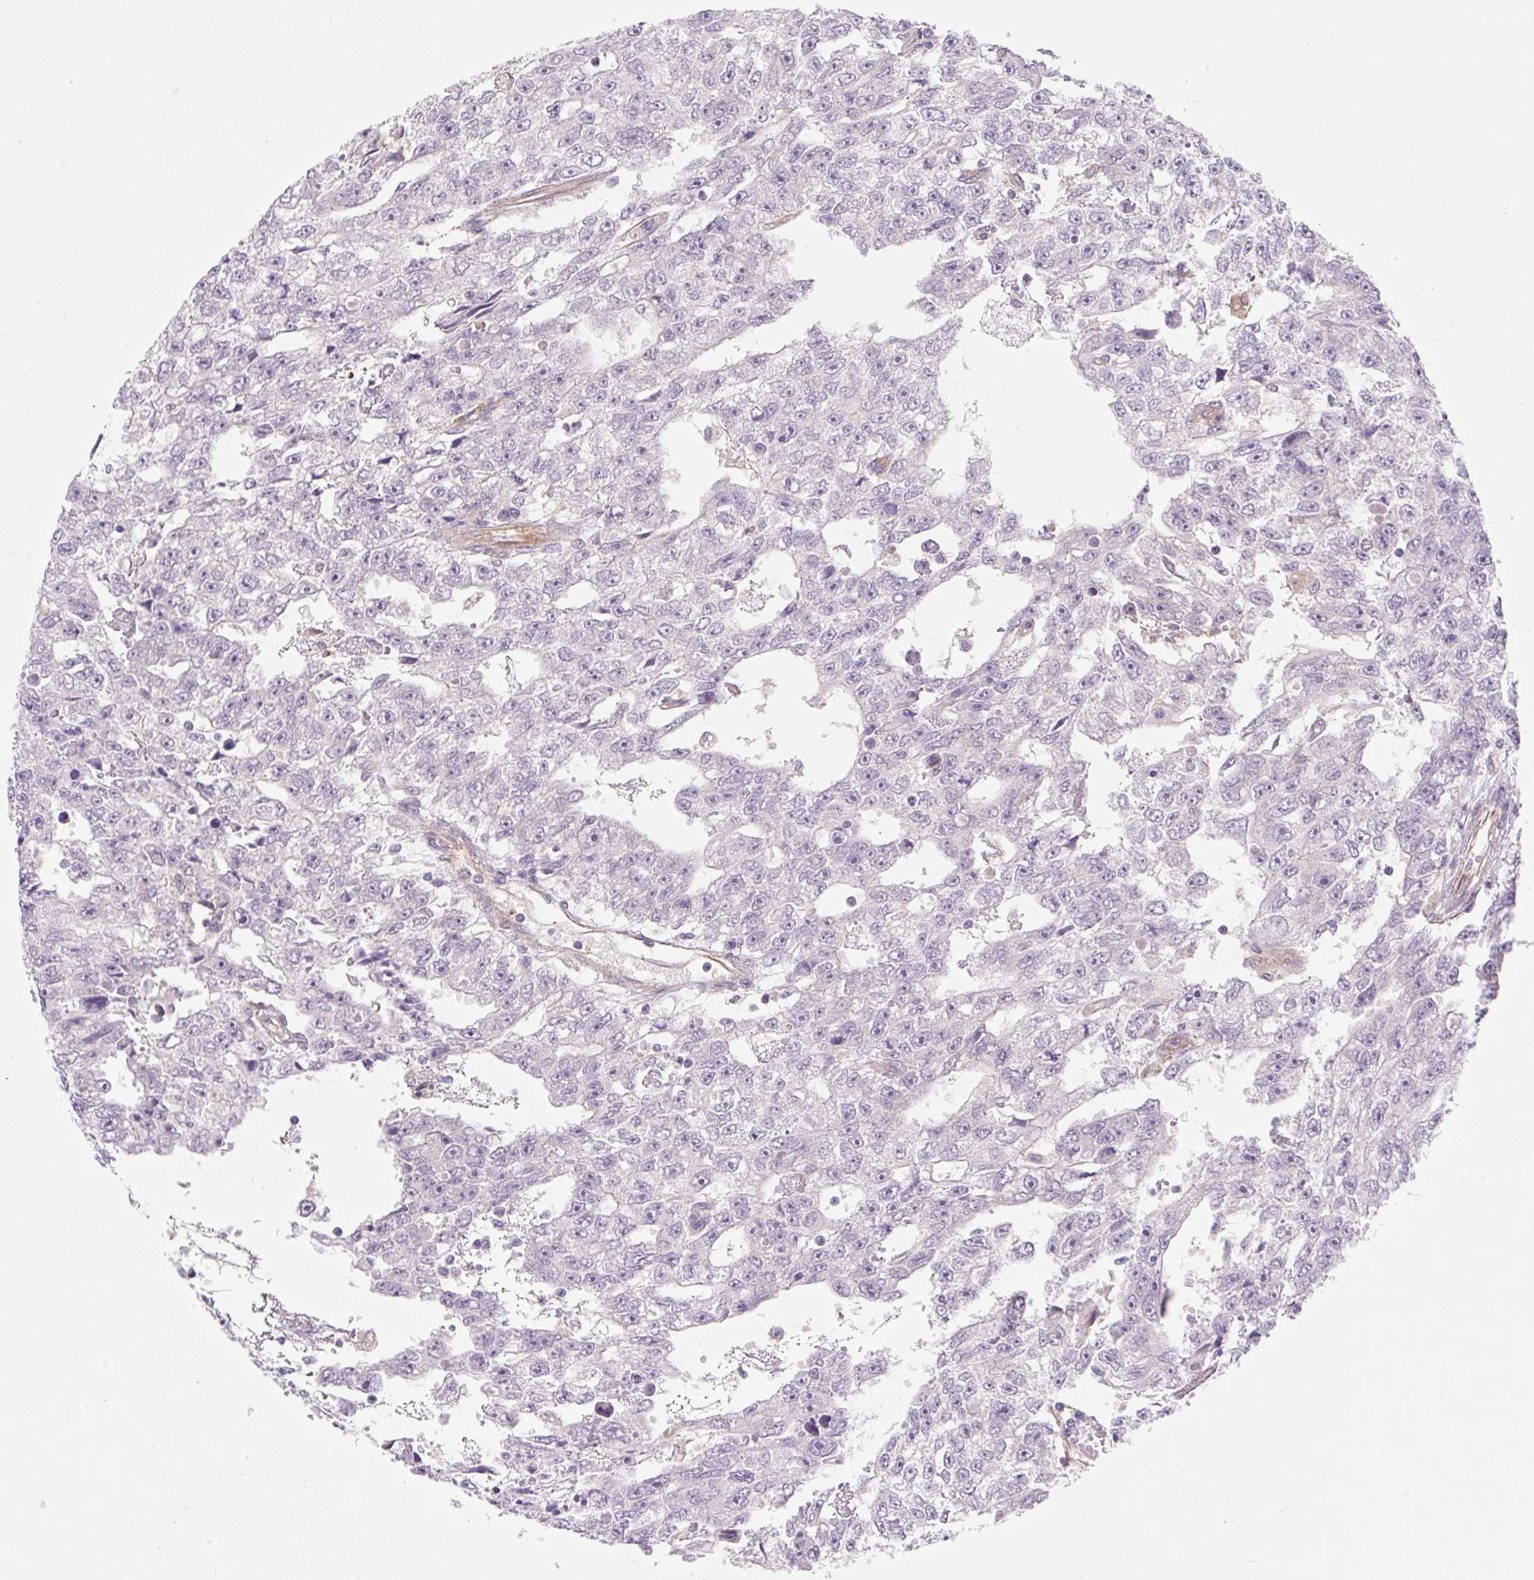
{"staining": {"intensity": "negative", "quantity": "none", "location": "none"}, "tissue": "testis cancer", "cell_type": "Tumor cells", "image_type": "cancer", "snomed": [{"axis": "morphology", "description": "Carcinoma, Embryonal, NOS"}, {"axis": "topography", "description": "Testis"}], "caption": "Immunohistochemical staining of embryonal carcinoma (testis) shows no significant positivity in tumor cells.", "gene": "OMA1", "patient": {"sex": "male", "age": 20}}